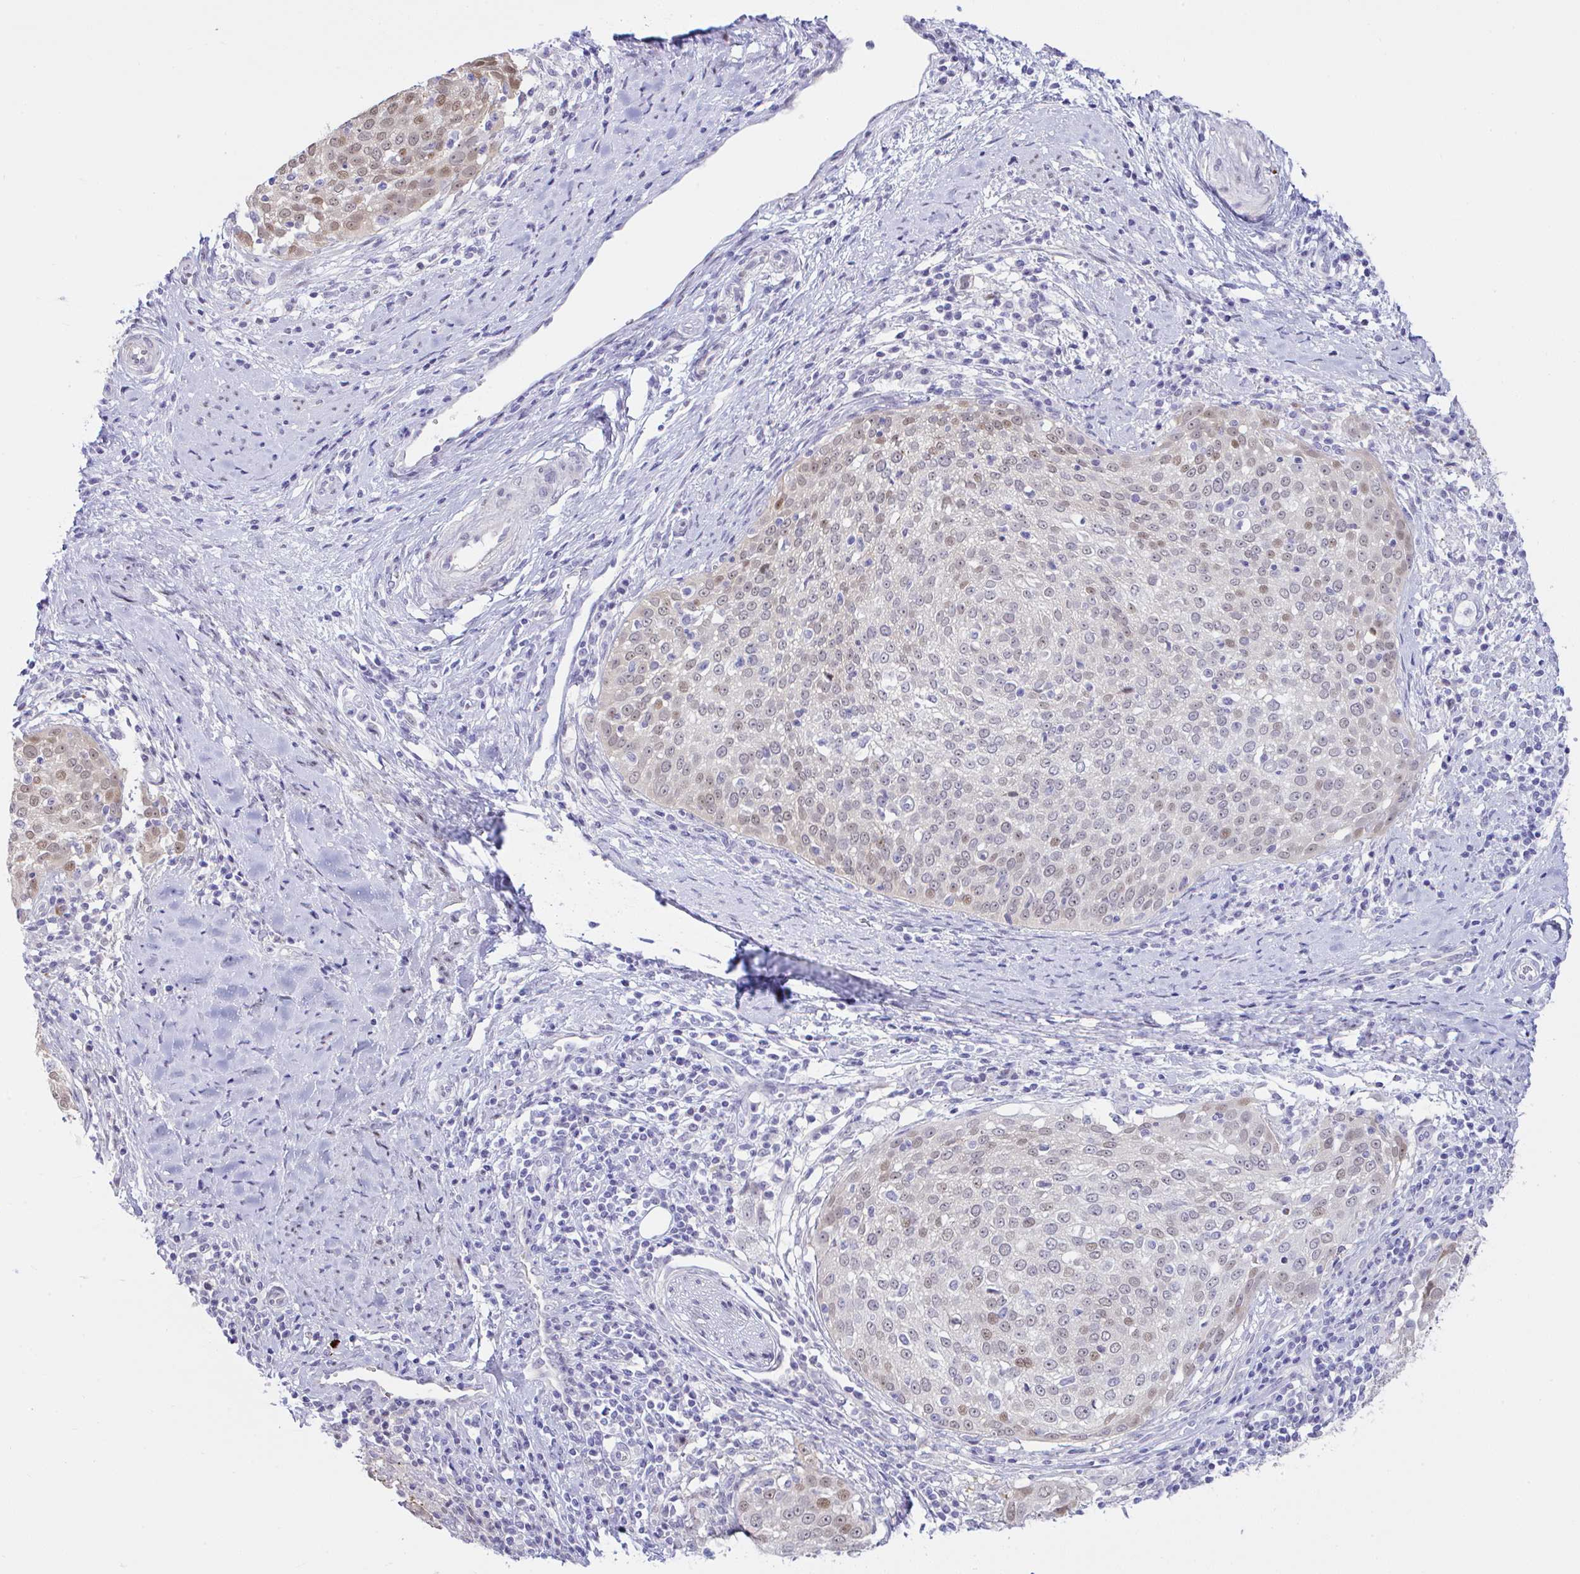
{"staining": {"intensity": "weak", "quantity": "25%-75%", "location": "nuclear"}, "tissue": "cervical cancer", "cell_type": "Tumor cells", "image_type": "cancer", "snomed": [{"axis": "morphology", "description": "Squamous cell carcinoma, NOS"}, {"axis": "topography", "description": "Cervix"}], "caption": "A brown stain labels weak nuclear staining of a protein in human cervical squamous cell carcinoma tumor cells.", "gene": "ZNF485", "patient": {"sex": "female", "age": 57}}